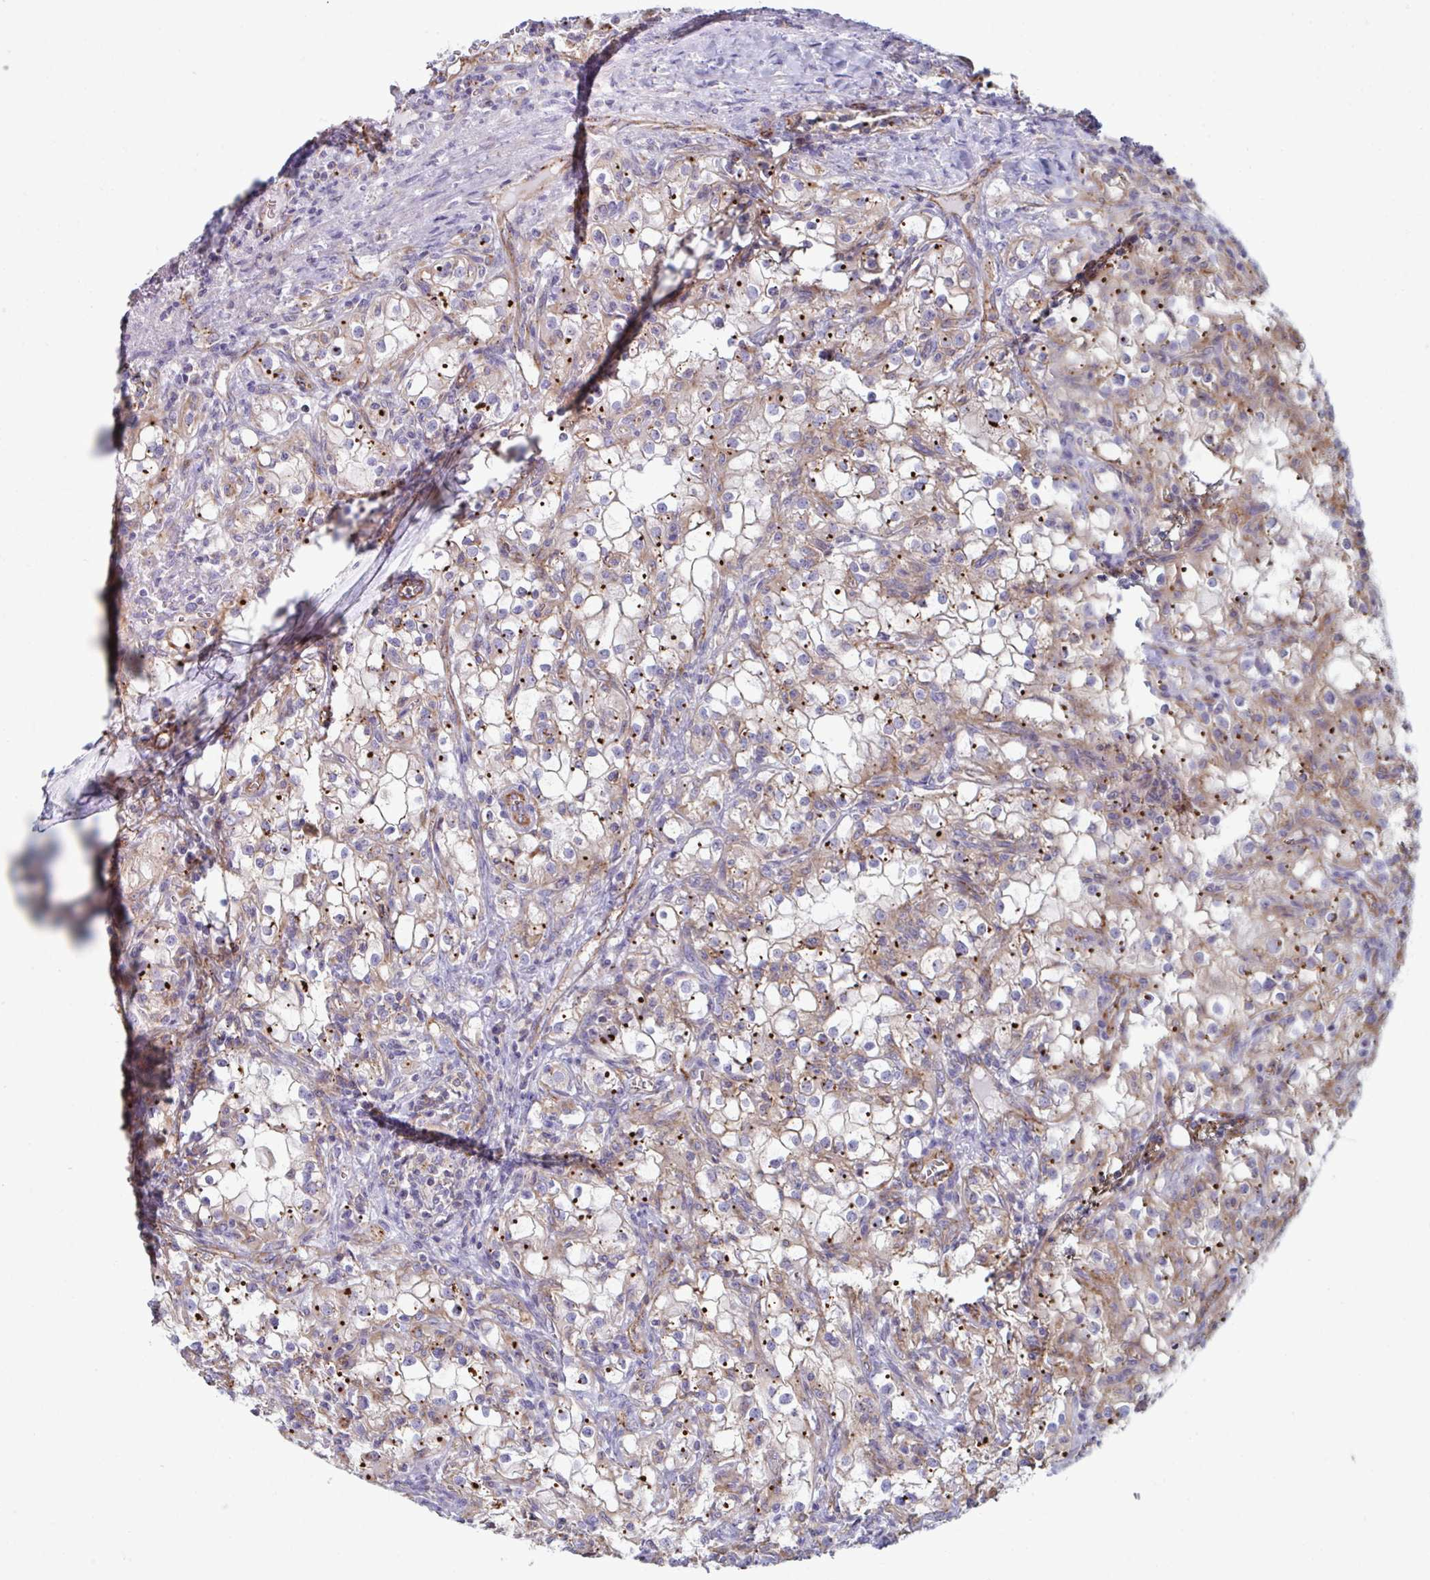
{"staining": {"intensity": "moderate", "quantity": ">75%", "location": "cytoplasmic/membranous"}, "tissue": "renal cancer", "cell_type": "Tumor cells", "image_type": "cancer", "snomed": [{"axis": "morphology", "description": "Adenocarcinoma, NOS"}, {"axis": "topography", "description": "Kidney"}], "caption": "Adenocarcinoma (renal) tissue displays moderate cytoplasmic/membranous staining in approximately >75% of tumor cells The protein of interest is shown in brown color, while the nuclei are stained blue.", "gene": "SLC9A6", "patient": {"sex": "female", "age": 74}}